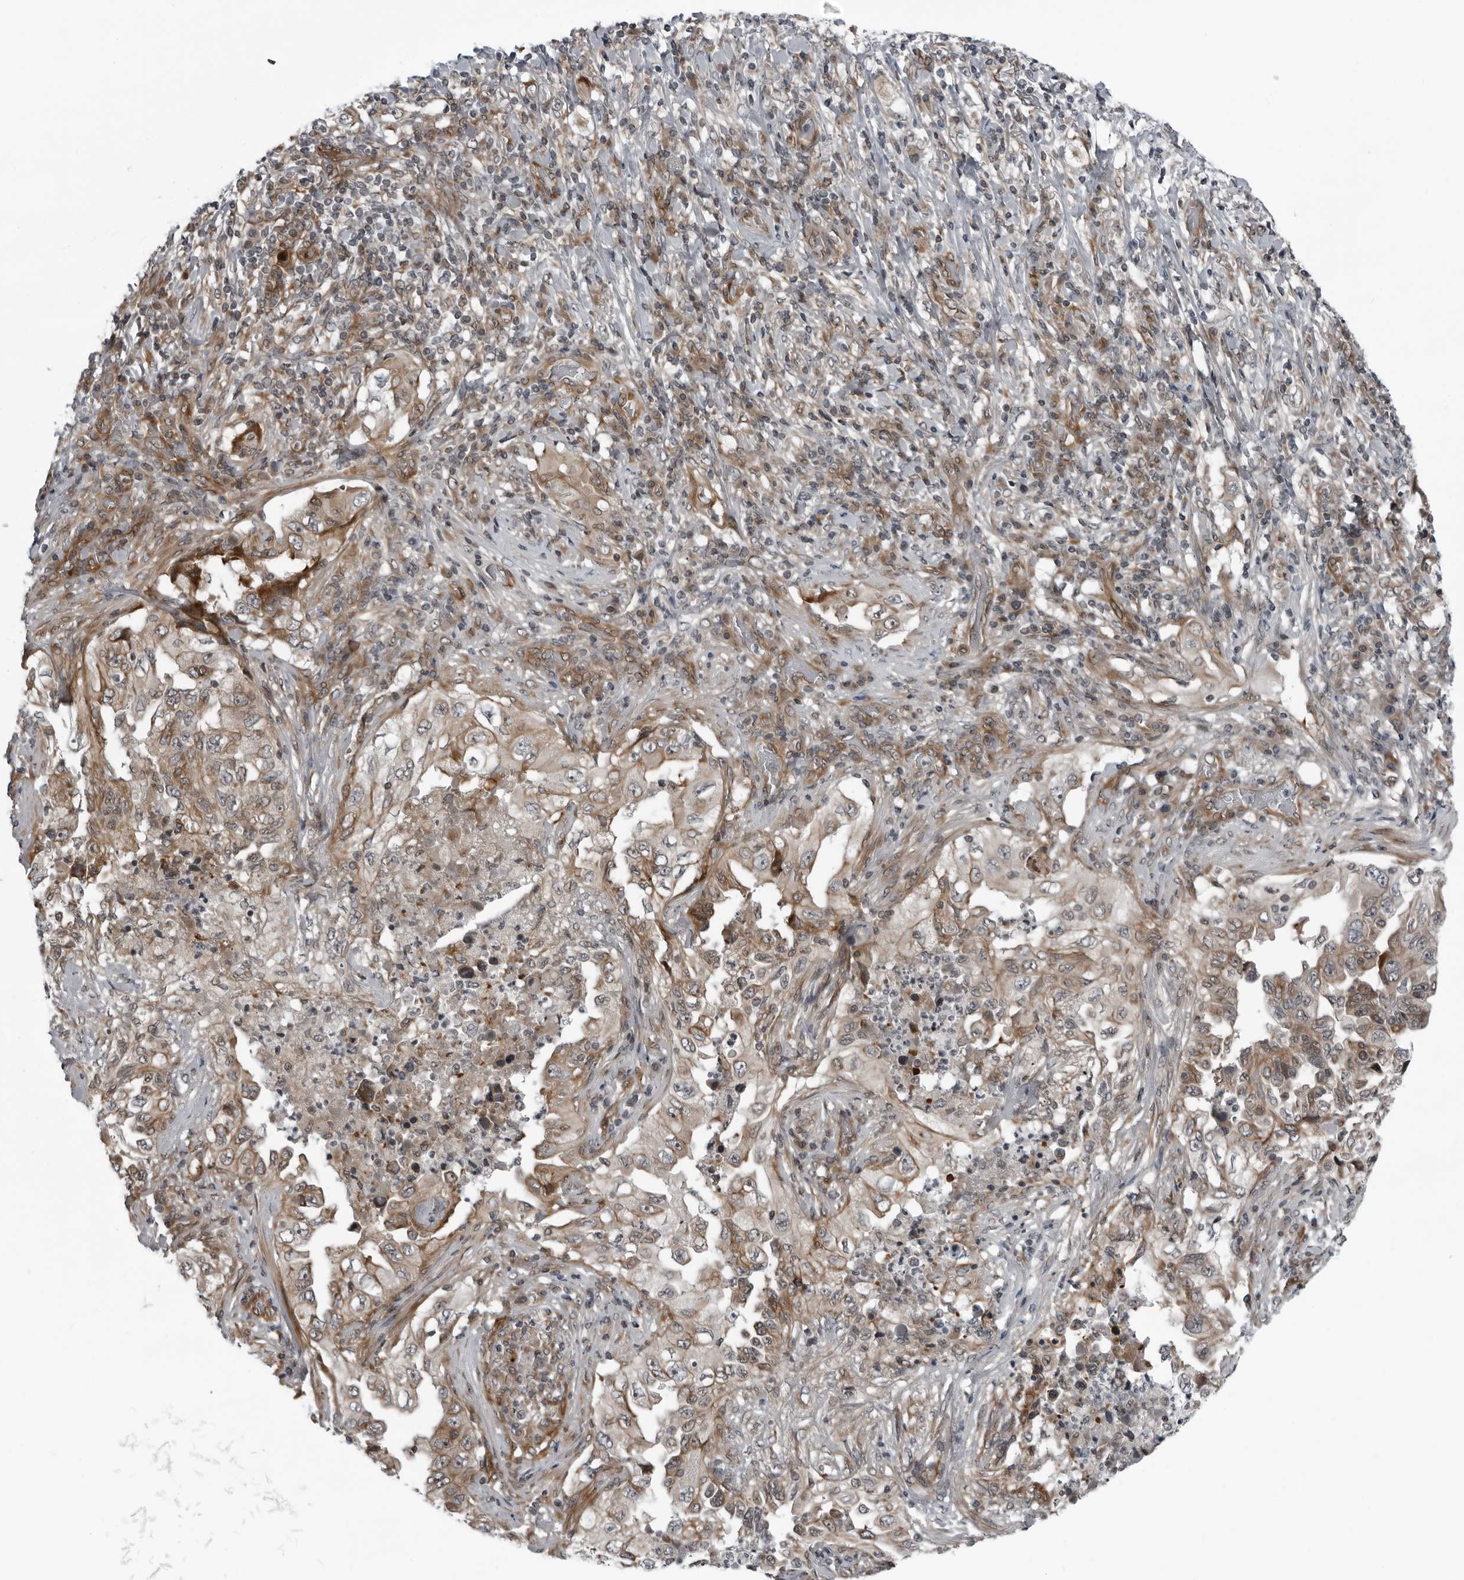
{"staining": {"intensity": "moderate", "quantity": "<25%", "location": "cytoplasmic/membranous,nuclear"}, "tissue": "lung cancer", "cell_type": "Tumor cells", "image_type": "cancer", "snomed": [{"axis": "morphology", "description": "Adenocarcinoma, NOS"}, {"axis": "topography", "description": "Lung"}], "caption": "Immunohistochemical staining of adenocarcinoma (lung) exhibits low levels of moderate cytoplasmic/membranous and nuclear protein positivity in about <25% of tumor cells.", "gene": "FAM102B", "patient": {"sex": "female", "age": 51}}